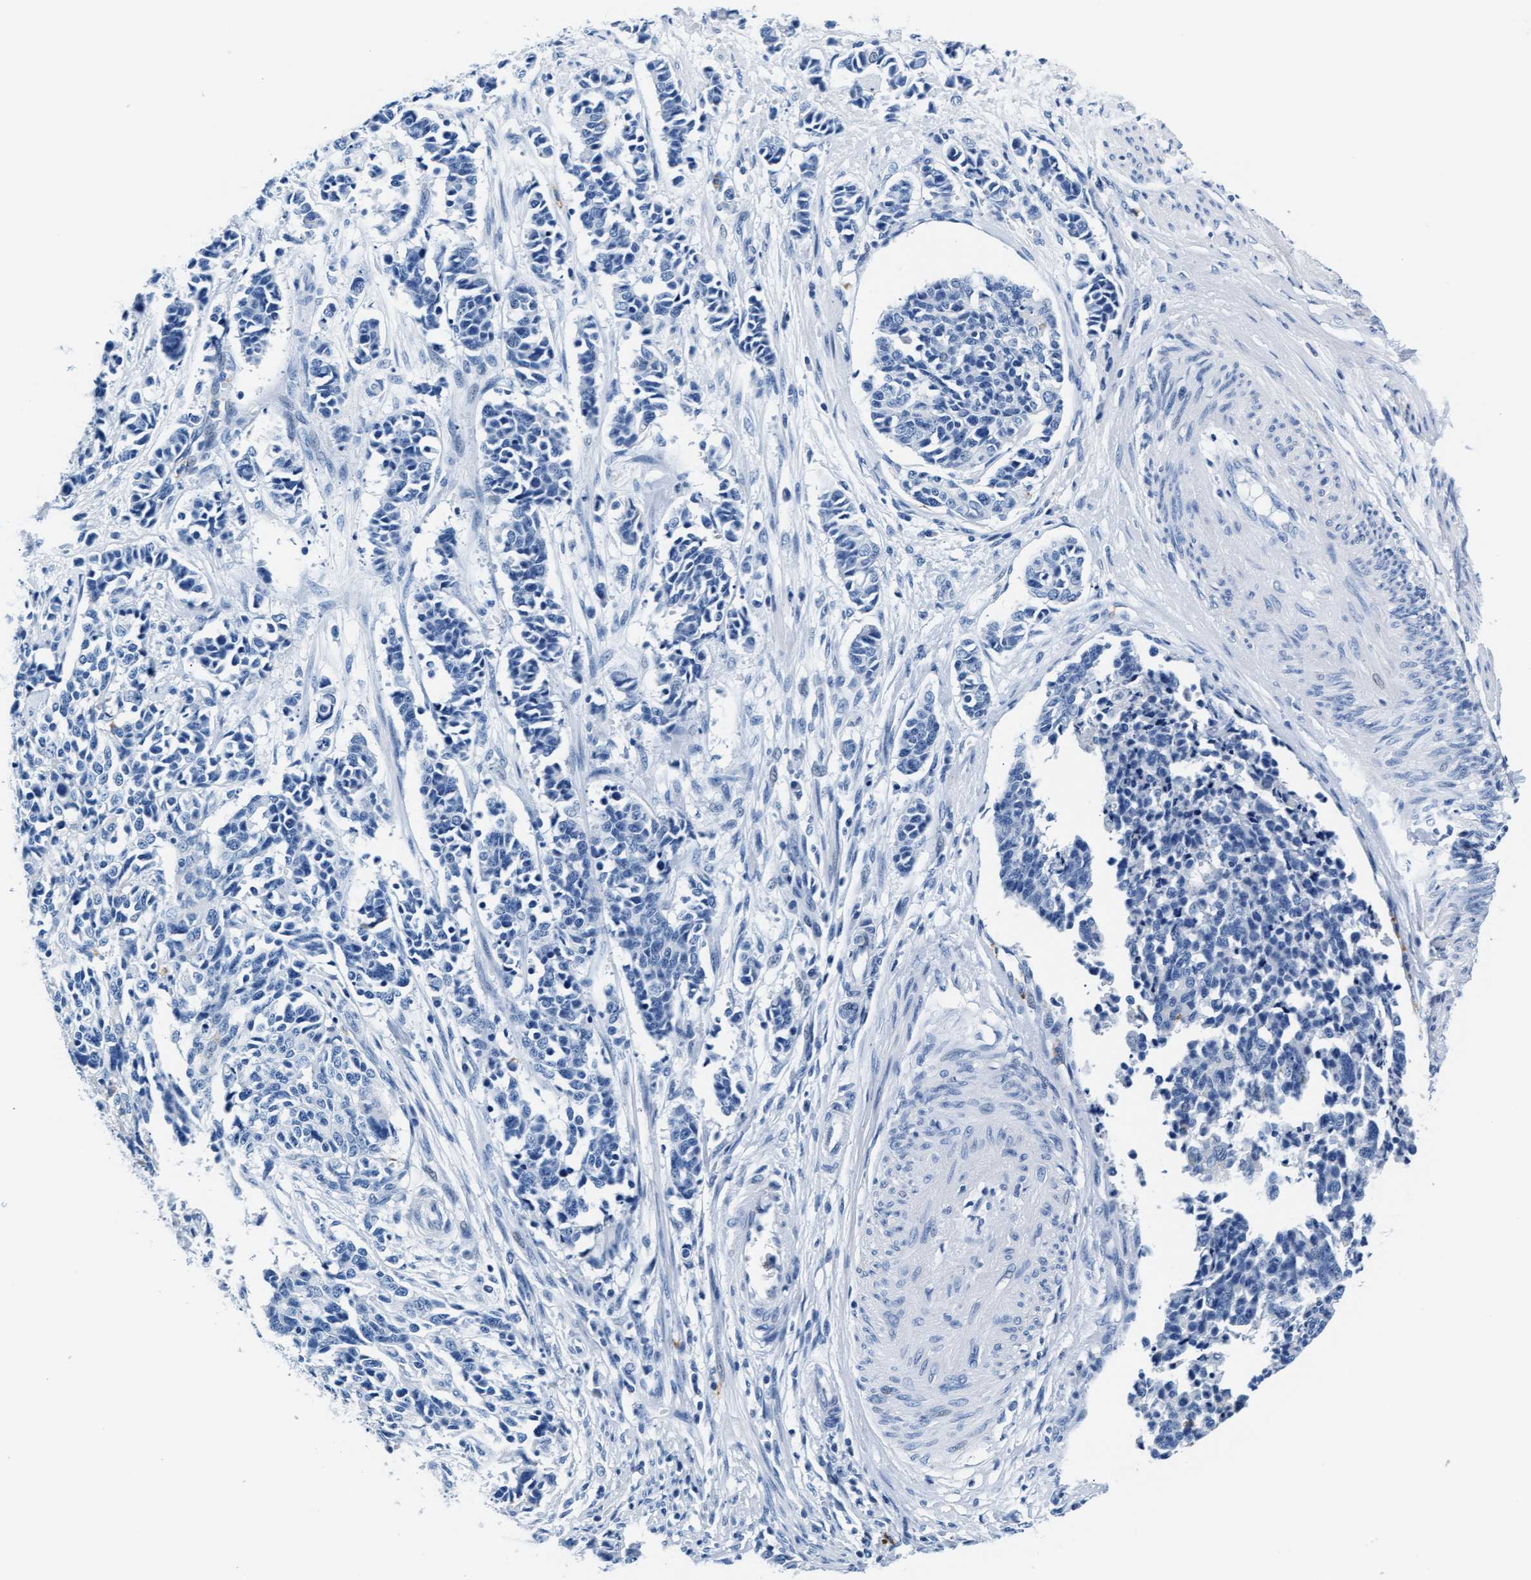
{"staining": {"intensity": "negative", "quantity": "none", "location": "none"}, "tissue": "cervical cancer", "cell_type": "Tumor cells", "image_type": "cancer", "snomed": [{"axis": "morphology", "description": "Normal tissue, NOS"}, {"axis": "morphology", "description": "Squamous cell carcinoma, NOS"}, {"axis": "topography", "description": "Cervix"}], "caption": "IHC of human cervical cancer (squamous cell carcinoma) reveals no positivity in tumor cells.", "gene": "MMP8", "patient": {"sex": "female", "age": 35}}